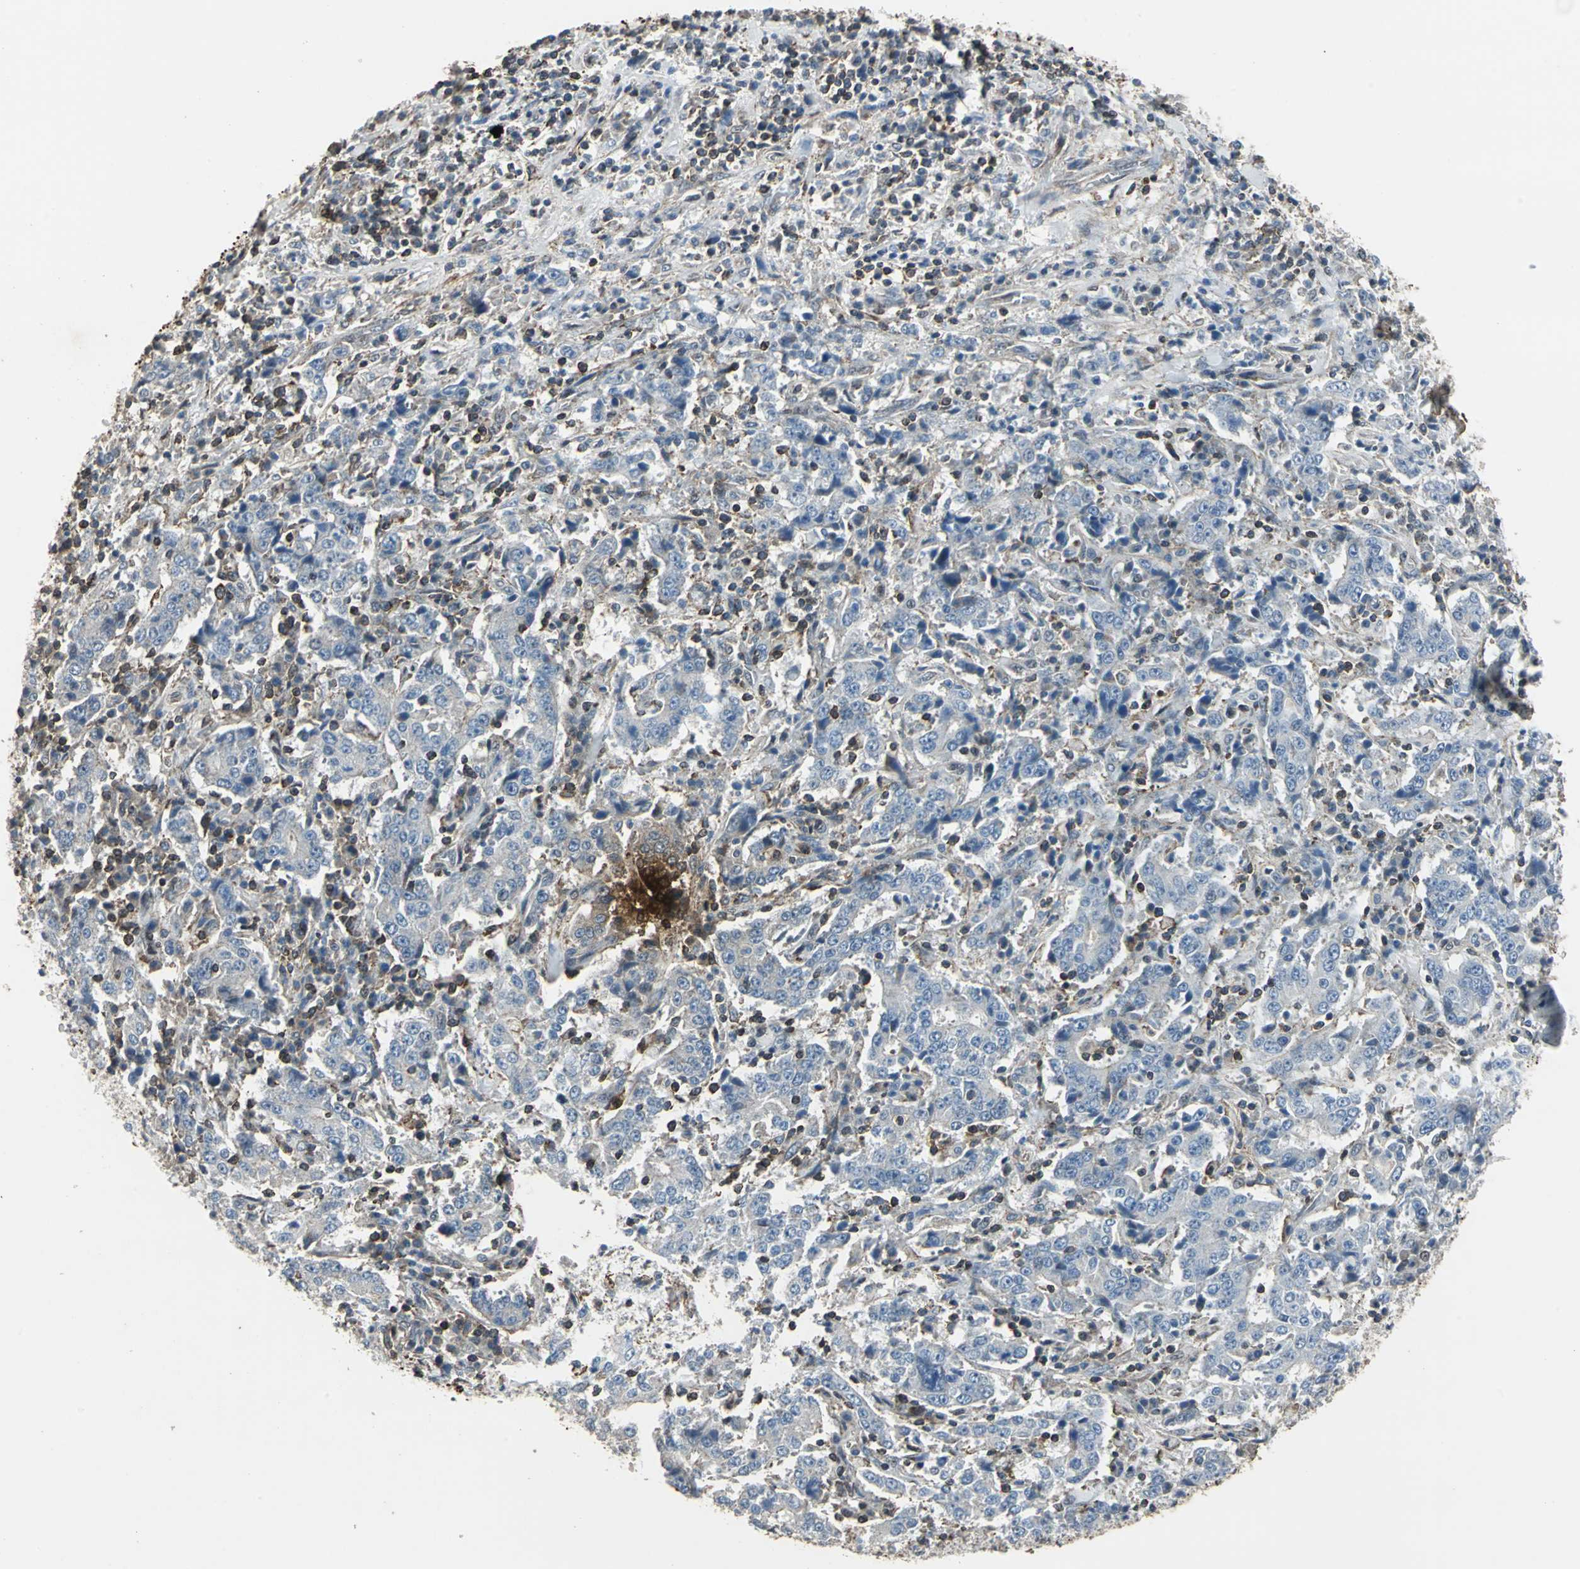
{"staining": {"intensity": "negative", "quantity": "none", "location": "none"}, "tissue": "stomach cancer", "cell_type": "Tumor cells", "image_type": "cancer", "snomed": [{"axis": "morphology", "description": "Normal tissue, NOS"}, {"axis": "morphology", "description": "Adenocarcinoma, NOS"}, {"axis": "topography", "description": "Stomach, upper"}, {"axis": "topography", "description": "Stomach"}], "caption": "Micrograph shows no significant protein expression in tumor cells of stomach adenocarcinoma.", "gene": "DNAJB4", "patient": {"sex": "male", "age": 59}}